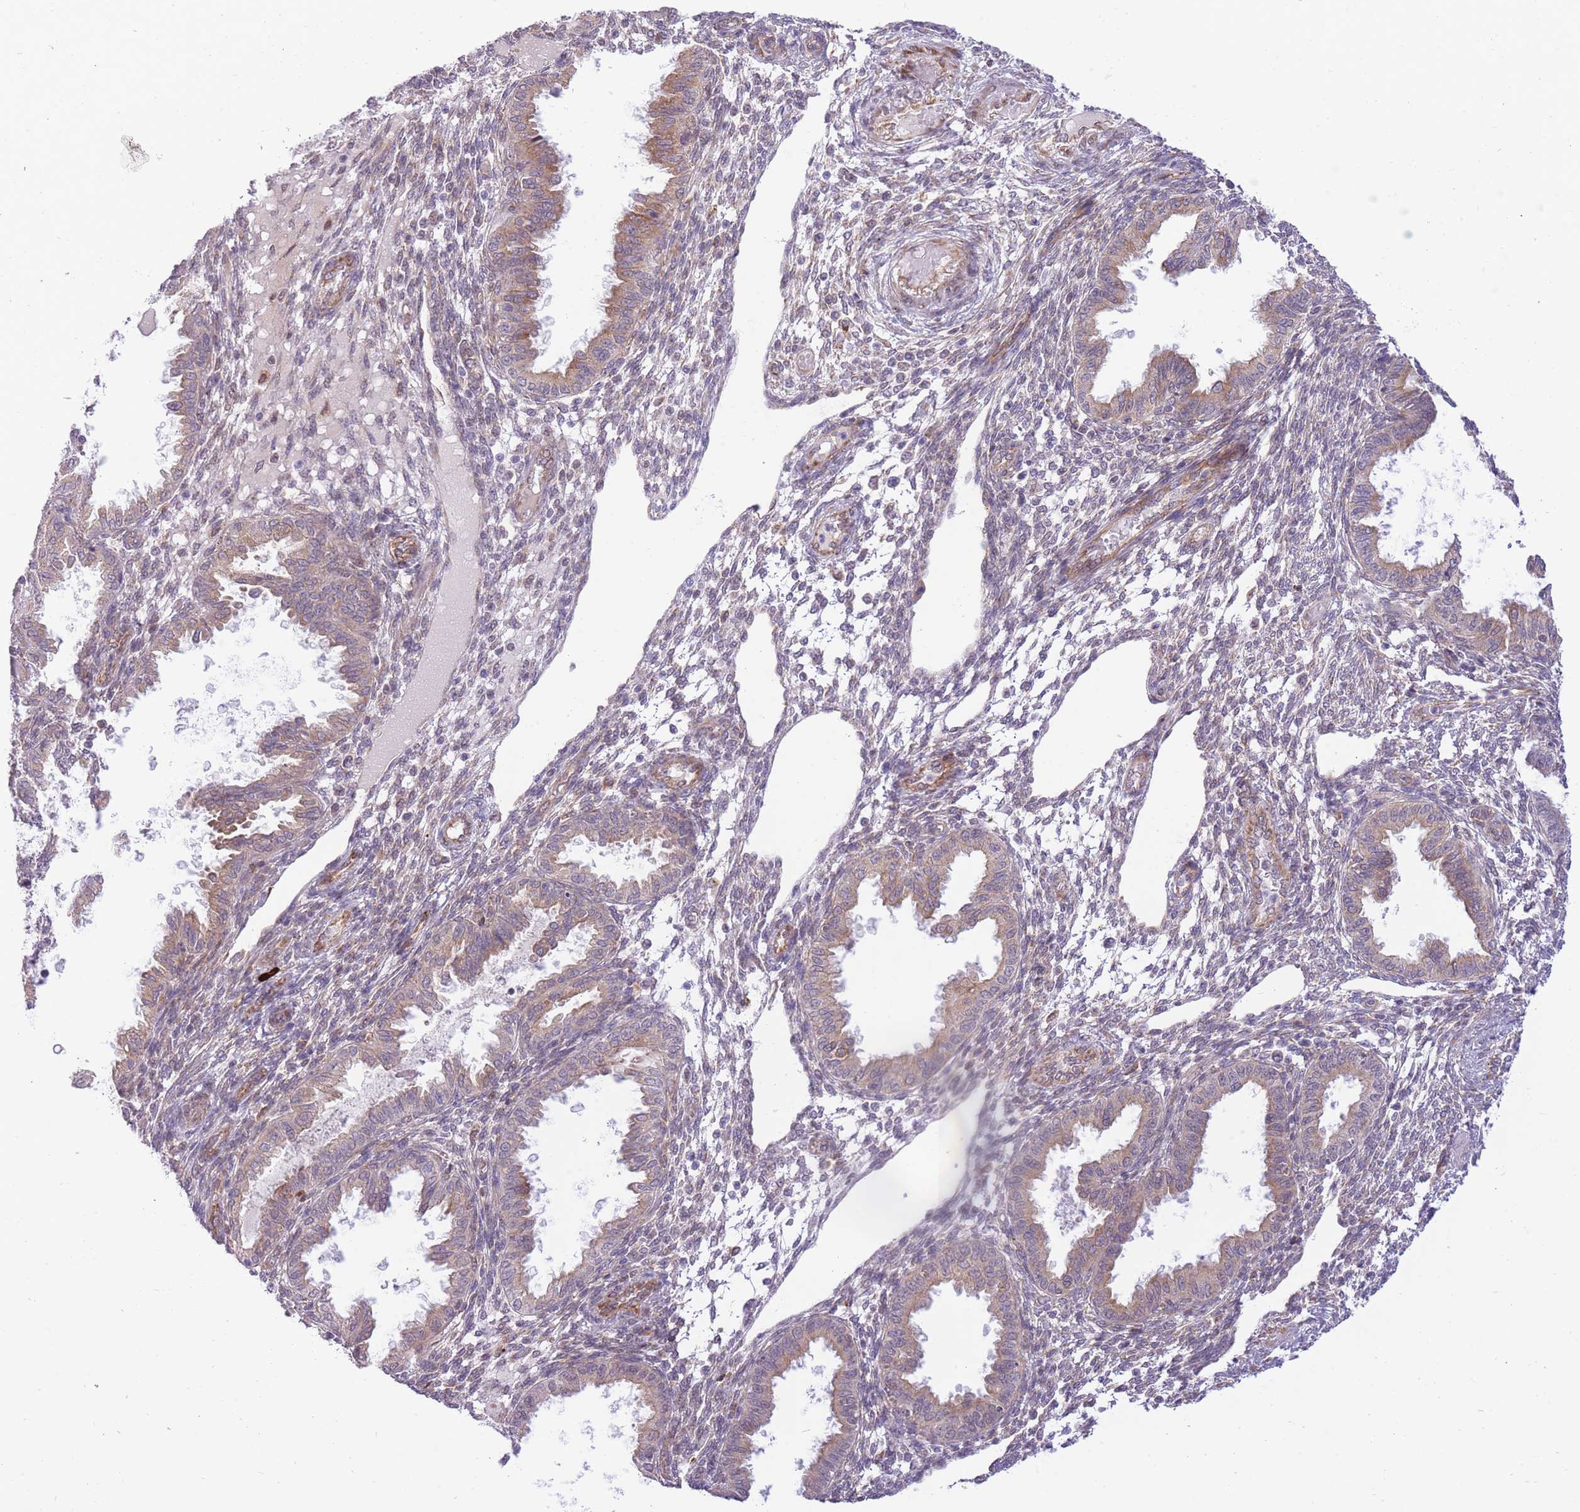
{"staining": {"intensity": "weak", "quantity": "<25%", "location": "cytoplasmic/membranous"}, "tissue": "endometrium", "cell_type": "Cells in endometrial stroma", "image_type": "normal", "snomed": [{"axis": "morphology", "description": "Normal tissue, NOS"}, {"axis": "topography", "description": "Endometrium"}], "caption": "This is an immunohistochemistry image of normal endometrium. There is no positivity in cells in endometrial stroma.", "gene": "EXOSC8", "patient": {"sex": "female", "age": 33}}